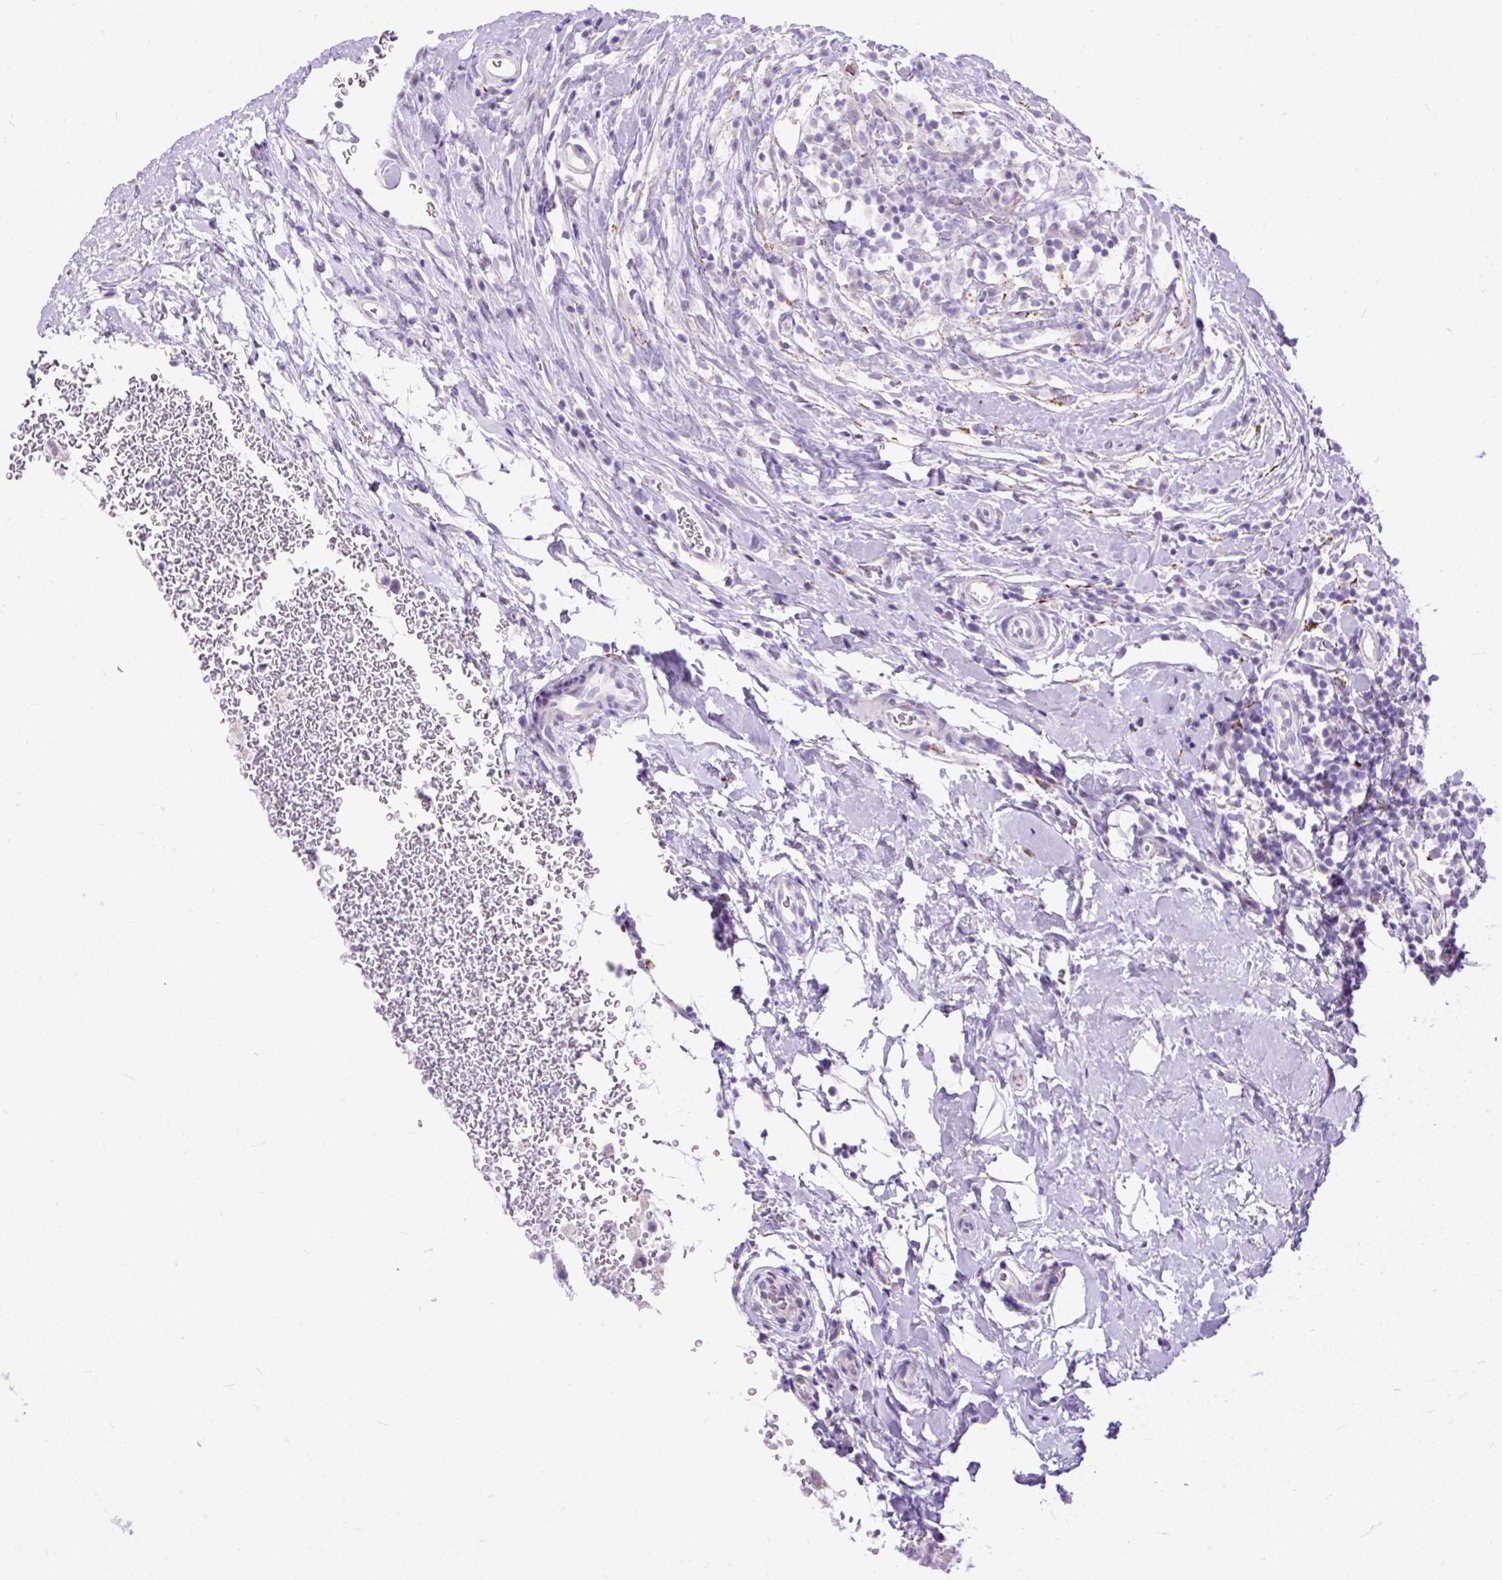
{"staining": {"intensity": "negative", "quantity": "none", "location": "none"}, "tissue": "breast cancer", "cell_type": "Tumor cells", "image_type": "cancer", "snomed": [{"axis": "morphology", "description": "Duct carcinoma"}, {"axis": "topography", "description": "Breast"}], "caption": "High magnification brightfield microscopy of breast cancer (intraductal carcinoma) stained with DAB (3,3'-diaminobenzidine) (brown) and counterstained with hematoxylin (blue): tumor cells show no significant staining. The staining is performed using DAB brown chromogen with nuclei counter-stained in using hematoxylin.", "gene": "ZNF256", "patient": {"sex": "female", "age": 27}}